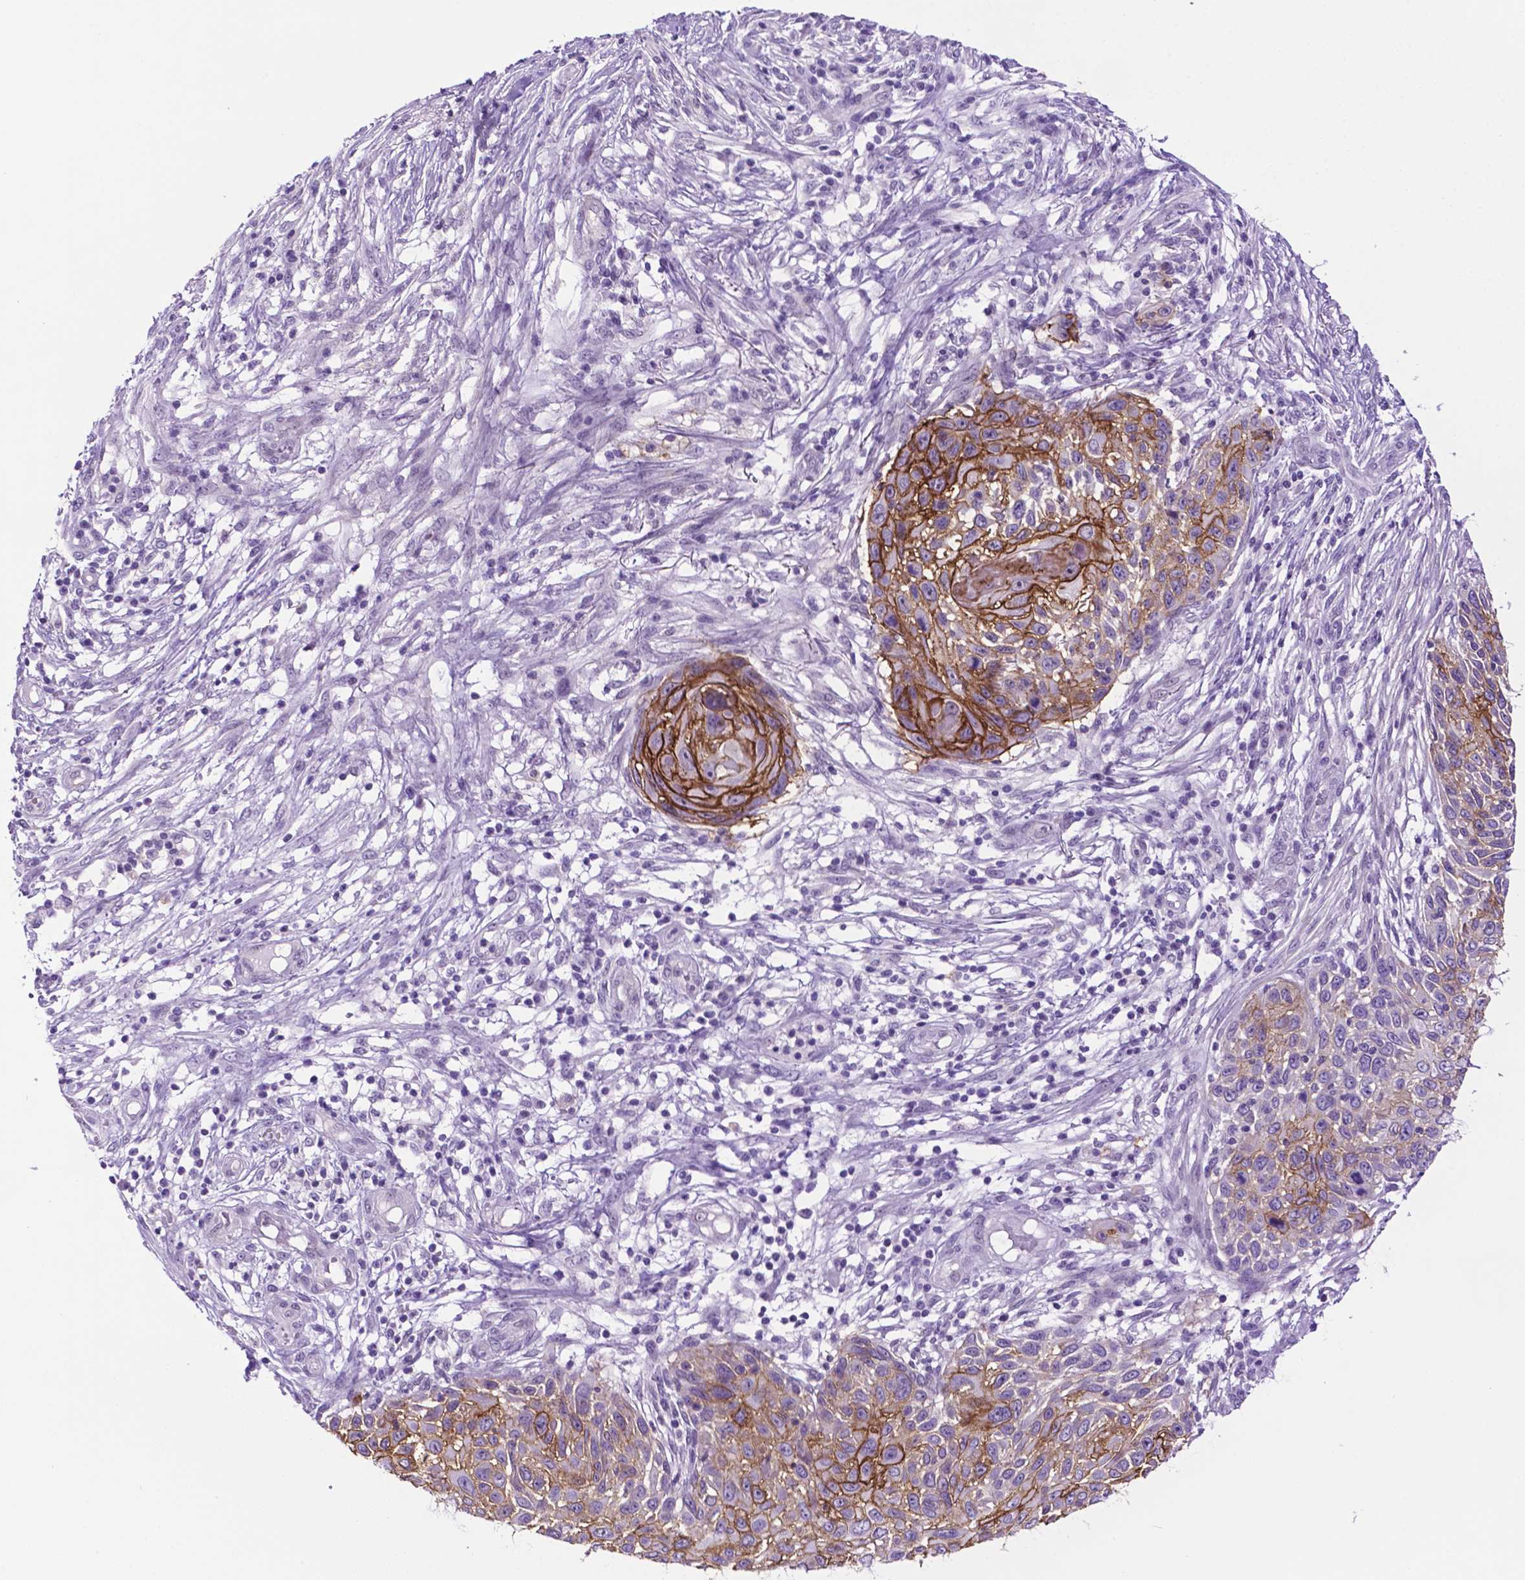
{"staining": {"intensity": "strong", "quantity": "<25%", "location": "cytoplasmic/membranous"}, "tissue": "skin cancer", "cell_type": "Tumor cells", "image_type": "cancer", "snomed": [{"axis": "morphology", "description": "Squamous cell carcinoma, NOS"}, {"axis": "topography", "description": "Skin"}], "caption": "Protein analysis of skin cancer tissue demonstrates strong cytoplasmic/membranous positivity in about <25% of tumor cells.", "gene": "TACSTD2", "patient": {"sex": "male", "age": 92}}